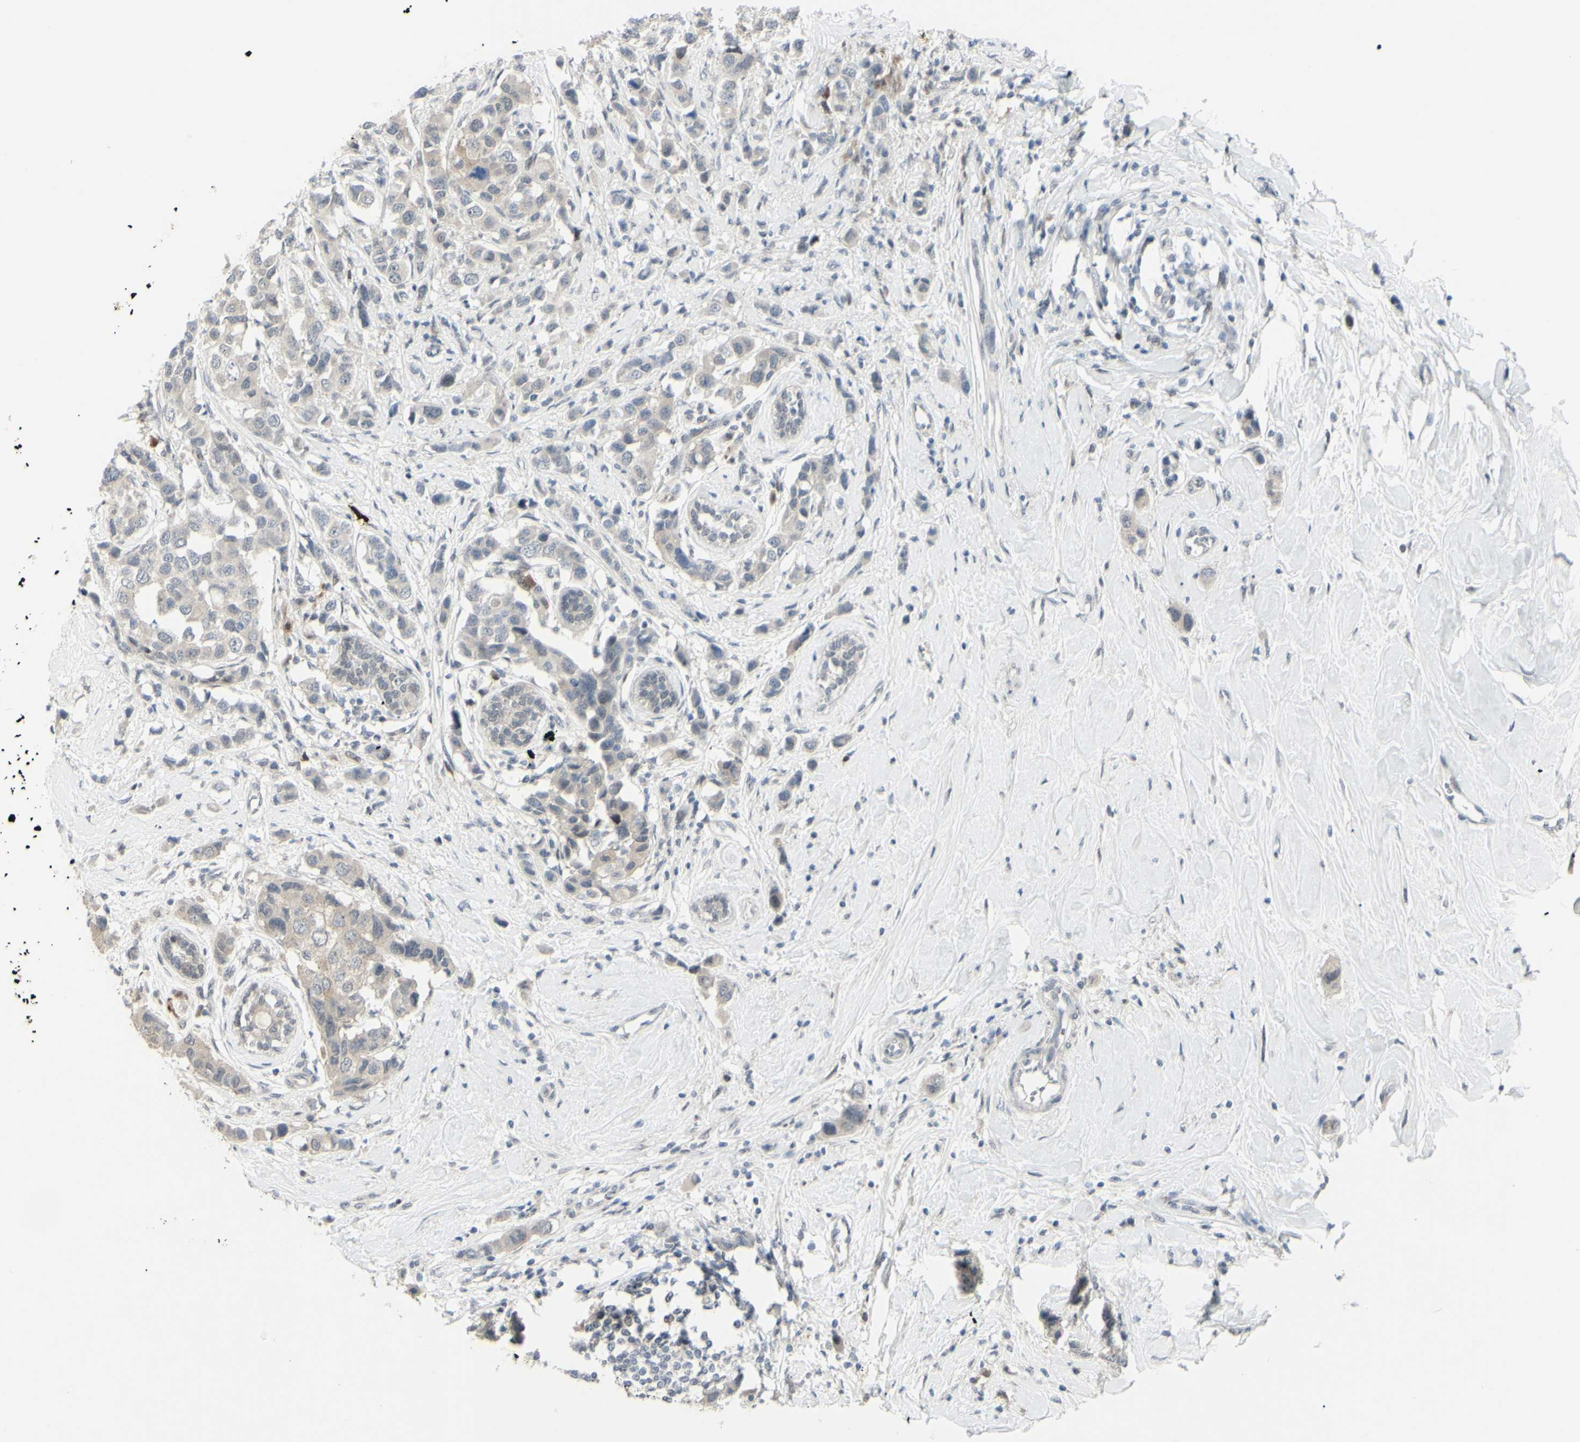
{"staining": {"intensity": "negative", "quantity": "none", "location": "none"}, "tissue": "breast cancer", "cell_type": "Tumor cells", "image_type": "cancer", "snomed": [{"axis": "morphology", "description": "Normal tissue, NOS"}, {"axis": "morphology", "description": "Duct carcinoma"}, {"axis": "topography", "description": "Breast"}], "caption": "There is no significant staining in tumor cells of breast invasive ductal carcinoma. The staining is performed using DAB (3,3'-diaminobenzidine) brown chromogen with nuclei counter-stained in using hematoxylin.", "gene": "ETNK1", "patient": {"sex": "female", "age": 50}}